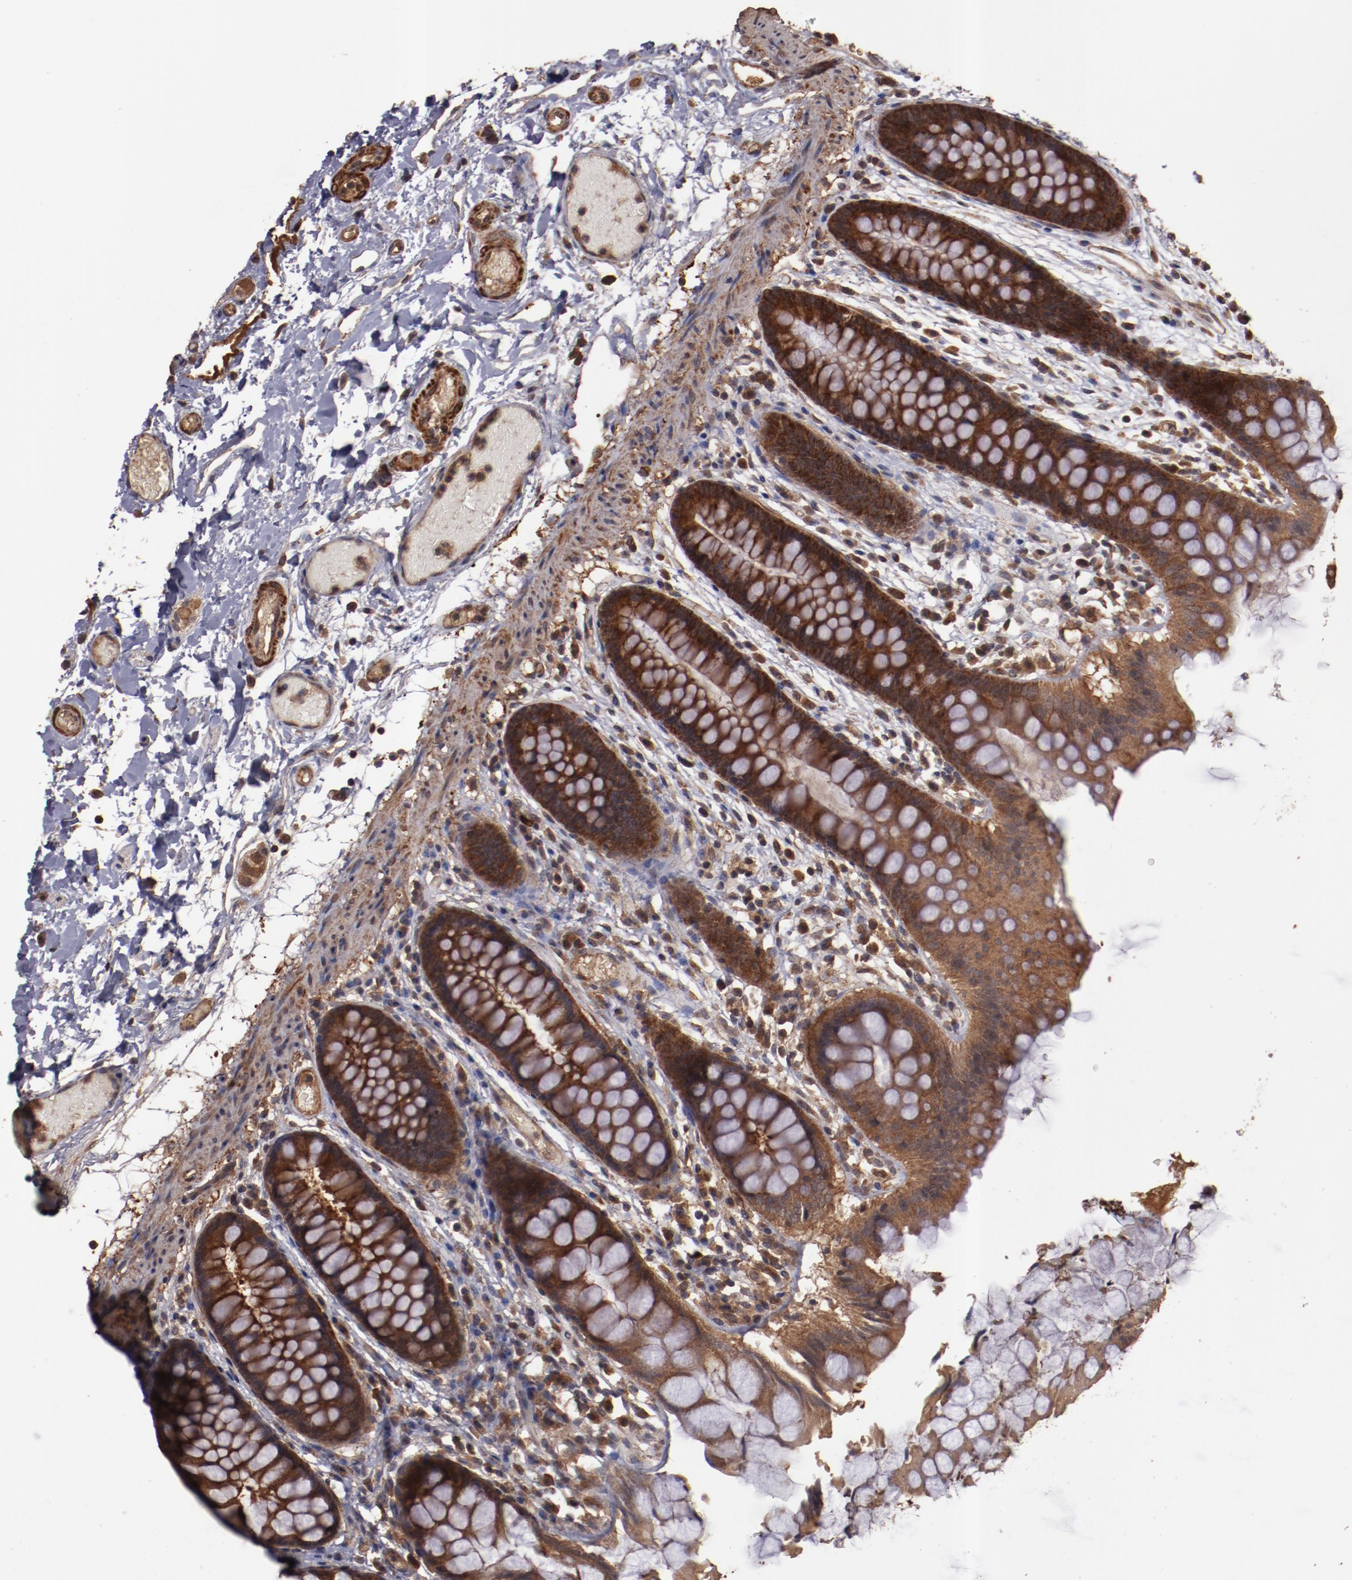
{"staining": {"intensity": "moderate", "quantity": ">75%", "location": "cytoplasmic/membranous"}, "tissue": "colon", "cell_type": "Endothelial cells", "image_type": "normal", "snomed": [{"axis": "morphology", "description": "Normal tissue, NOS"}, {"axis": "topography", "description": "Smooth muscle"}, {"axis": "topography", "description": "Colon"}], "caption": "The micrograph exhibits immunohistochemical staining of normal colon. There is moderate cytoplasmic/membranous expression is identified in about >75% of endothelial cells.", "gene": "TXNDC16", "patient": {"sex": "male", "age": 67}}